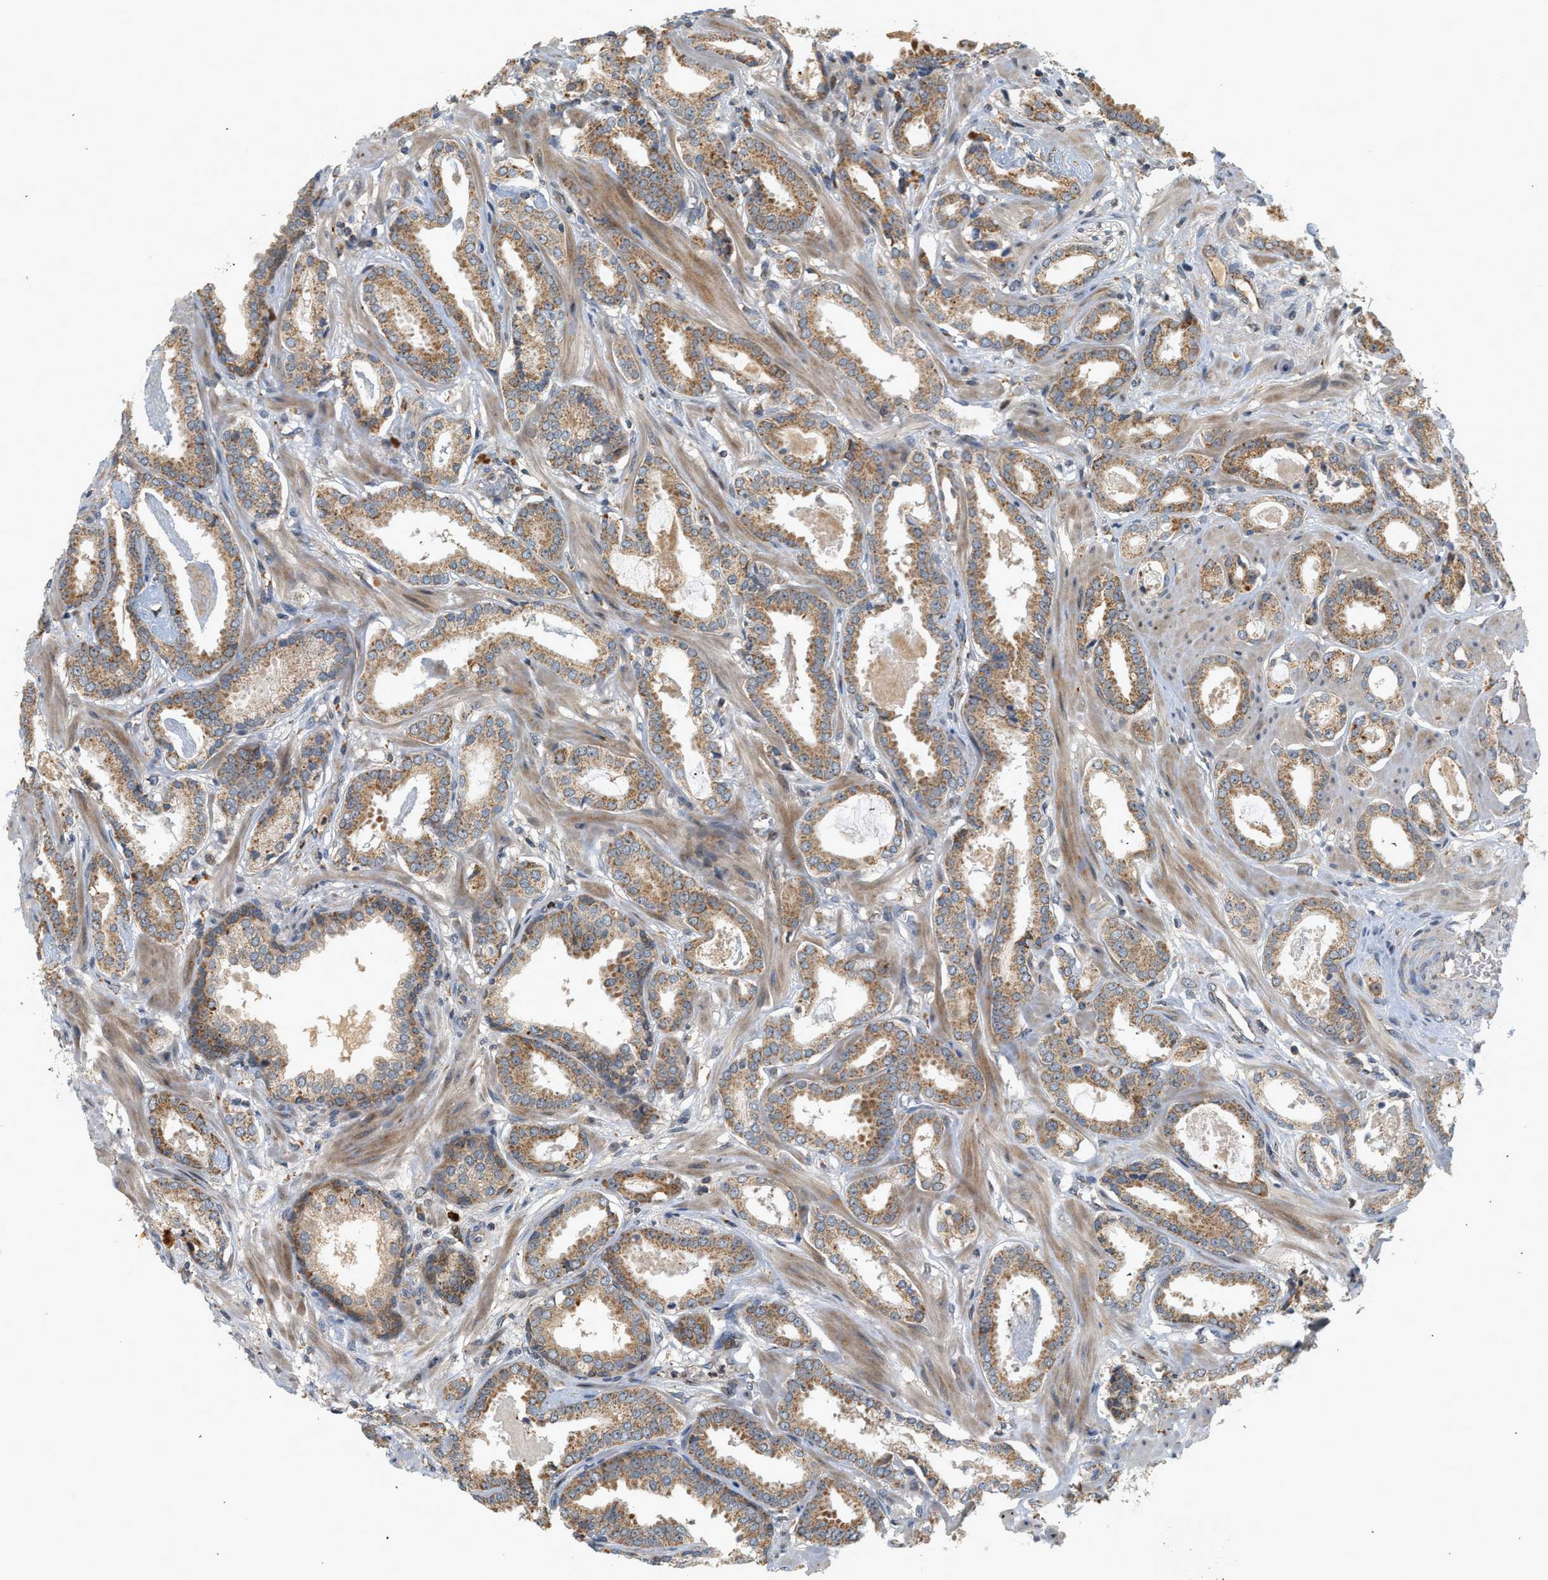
{"staining": {"intensity": "moderate", "quantity": ">75%", "location": "cytoplasmic/membranous"}, "tissue": "prostate cancer", "cell_type": "Tumor cells", "image_type": "cancer", "snomed": [{"axis": "morphology", "description": "Adenocarcinoma, Low grade"}, {"axis": "topography", "description": "Prostate"}], "caption": "Tumor cells reveal moderate cytoplasmic/membranous expression in about >75% of cells in adenocarcinoma (low-grade) (prostate). The staining was performed using DAB (3,3'-diaminobenzidine) to visualize the protein expression in brown, while the nuclei were stained in blue with hematoxylin (Magnification: 20x).", "gene": "MCU", "patient": {"sex": "male", "age": 53}}